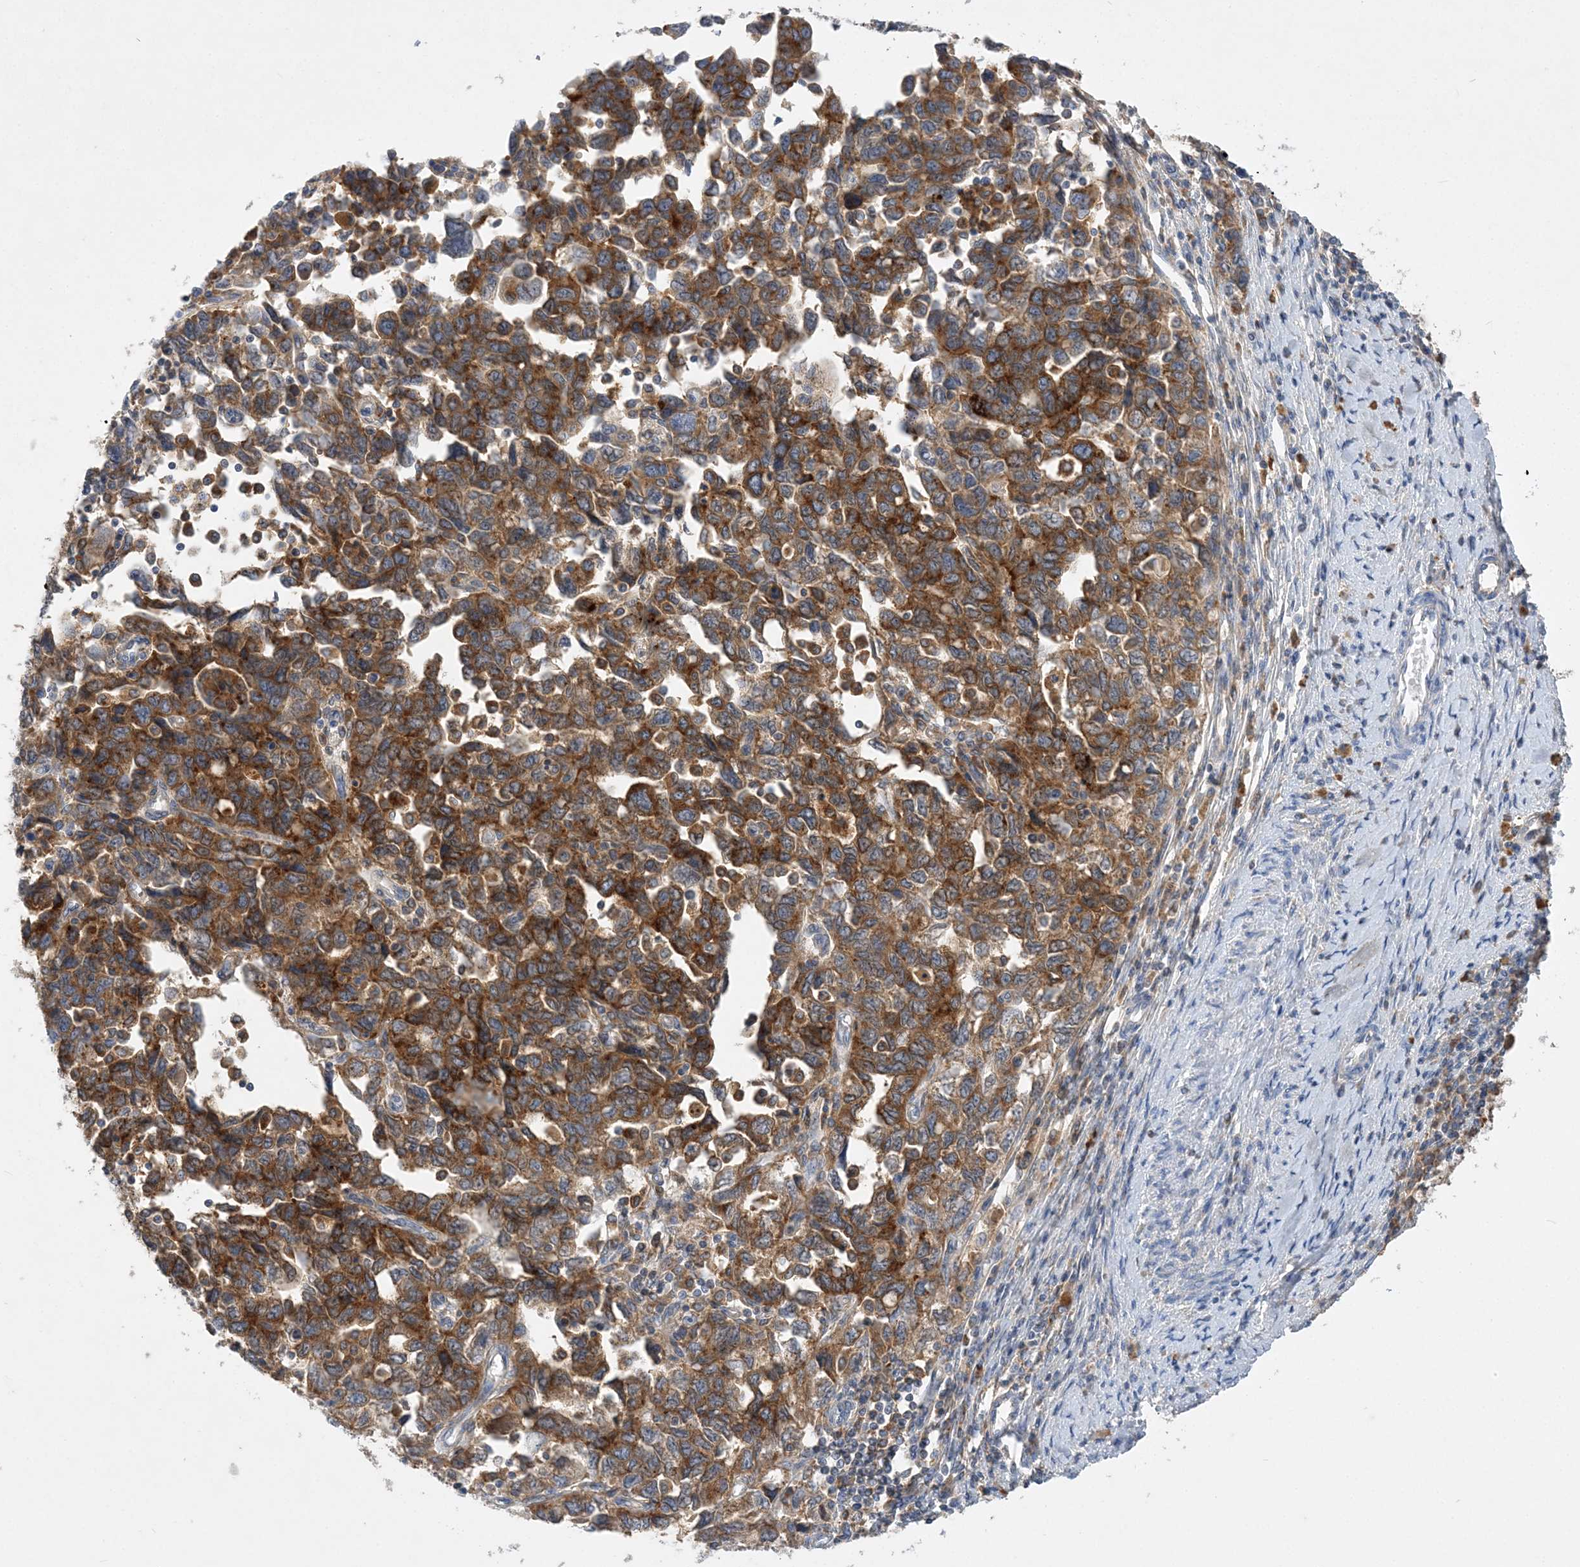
{"staining": {"intensity": "strong", "quantity": ">75%", "location": "cytoplasmic/membranous"}, "tissue": "ovarian cancer", "cell_type": "Tumor cells", "image_type": "cancer", "snomed": [{"axis": "morphology", "description": "Carcinoma, NOS"}, {"axis": "morphology", "description": "Cystadenocarcinoma, serous, NOS"}, {"axis": "topography", "description": "Ovary"}], "caption": "Immunohistochemistry (IHC) staining of ovarian cancer, which displays high levels of strong cytoplasmic/membranous staining in about >75% of tumor cells indicating strong cytoplasmic/membranous protein expression. The staining was performed using DAB (brown) for protein detection and nuclei were counterstained in hematoxylin (blue).", "gene": "GRINA", "patient": {"sex": "female", "age": 69}}